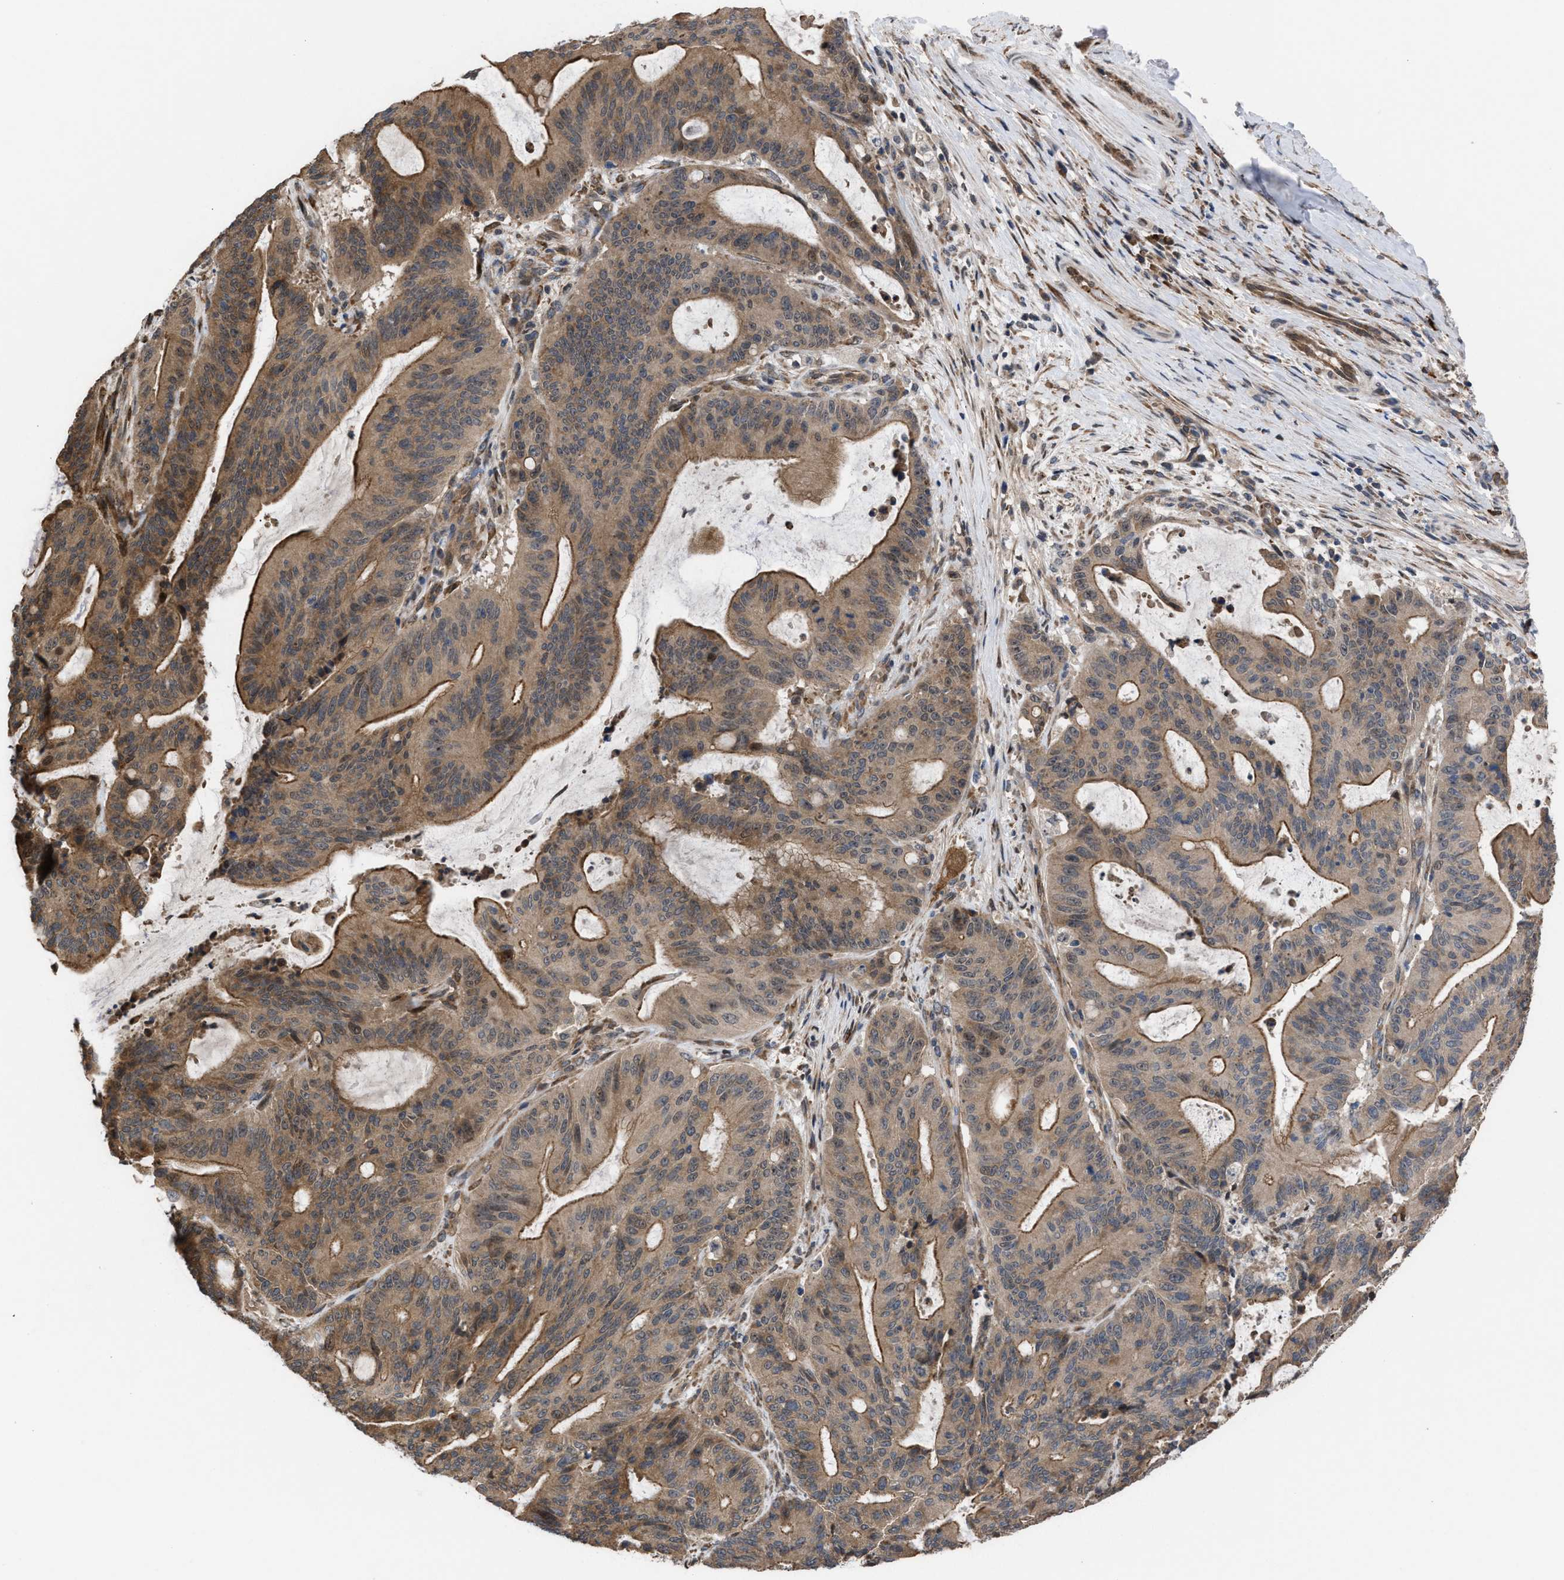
{"staining": {"intensity": "weak", "quantity": ">75%", "location": "cytoplasmic/membranous"}, "tissue": "liver cancer", "cell_type": "Tumor cells", "image_type": "cancer", "snomed": [{"axis": "morphology", "description": "Normal tissue, NOS"}, {"axis": "morphology", "description": "Cholangiocarcinoma"}, {"axis": "topography", "description": "Liver"}, {"axis": "topography", "description": "Peripheral nerve tissue"}], "caption": "Cholangiocarcinoma (liver) stained with a brown dye reveals weak cytoplasmic/membranous positive staining in about >75% of tumor cells.", "gene": "TP53BP2", "patient": {"sex": "female", "age": 73}}